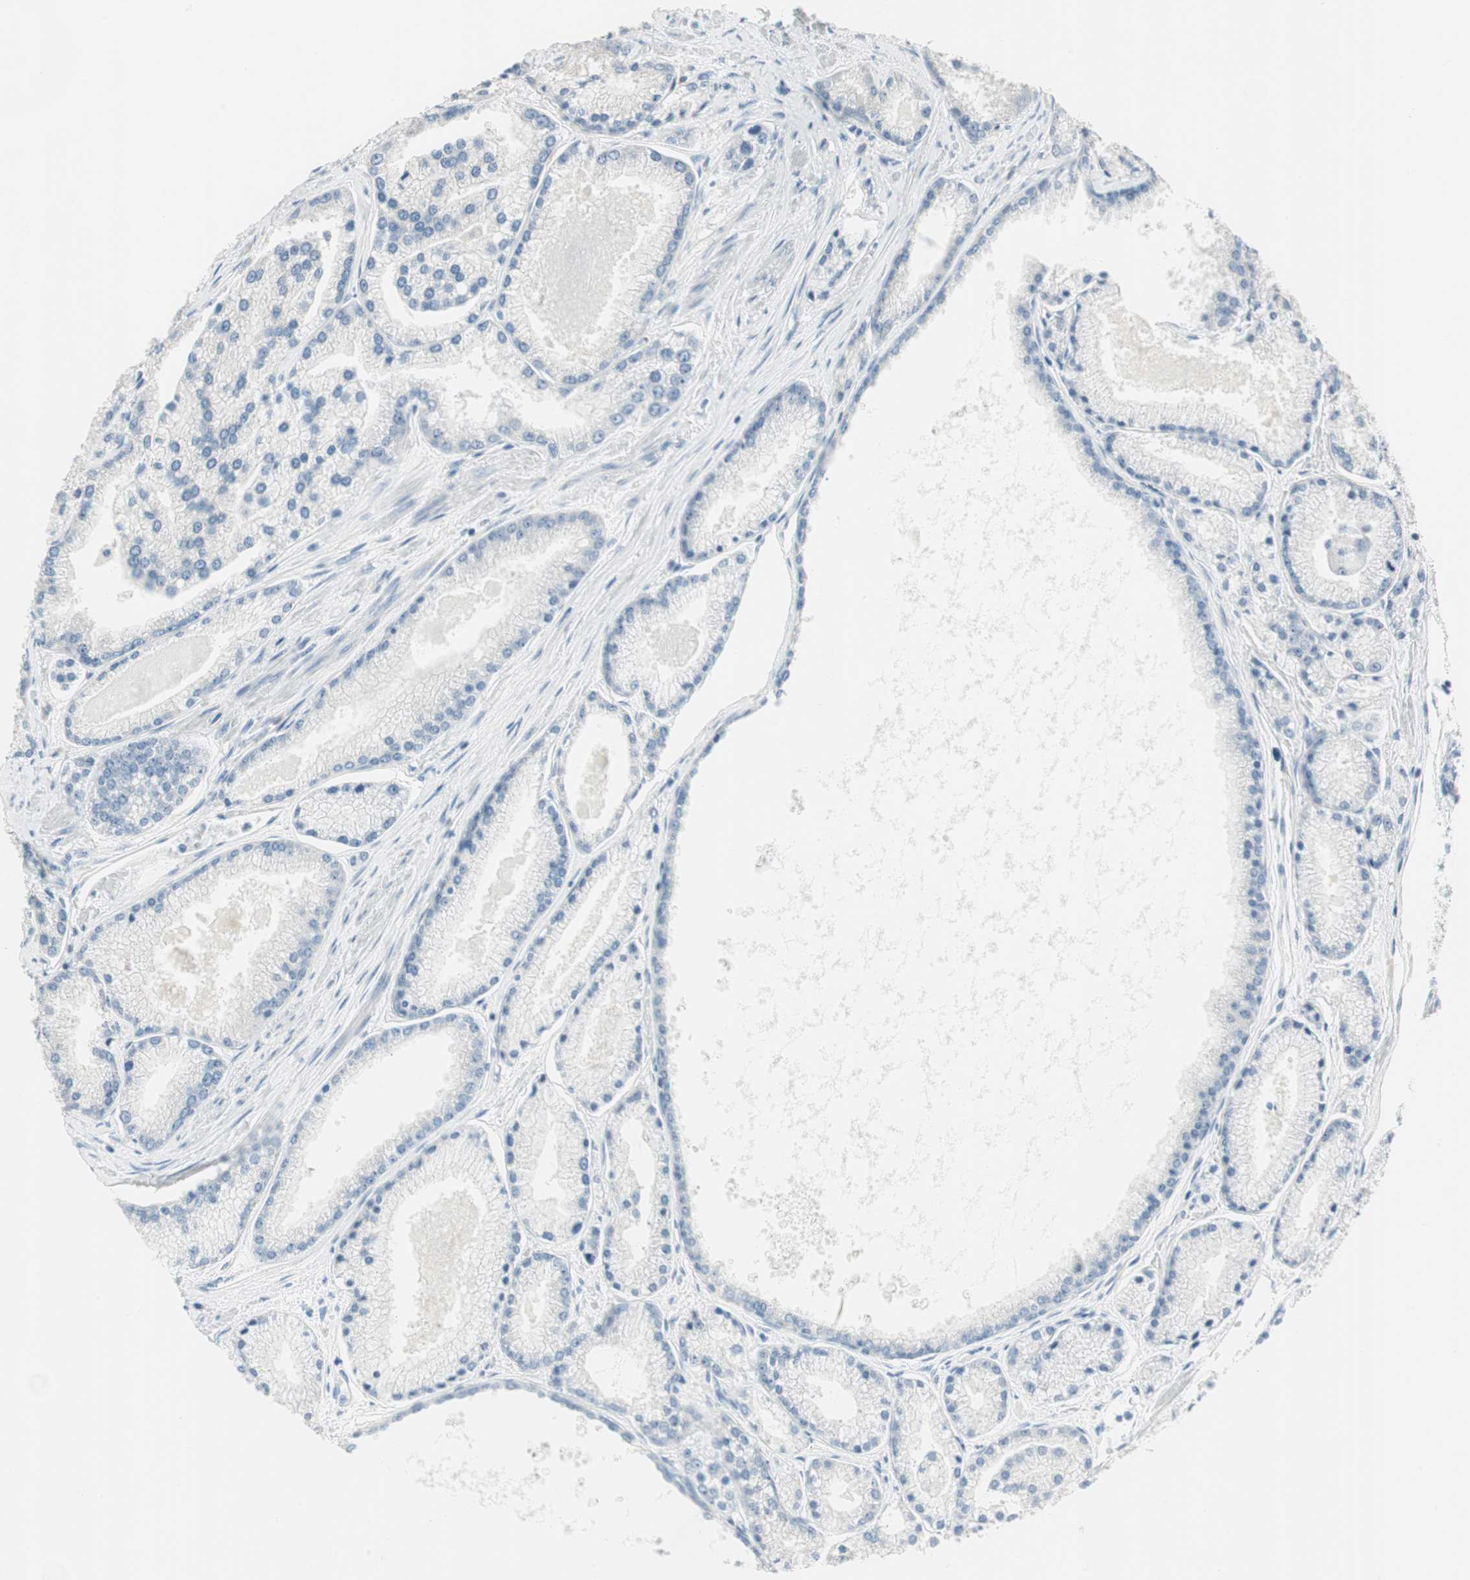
{"staining": {"intensity": "negative", "quantity": "none", "location": "none"}, "tissue": "prostate cancer", "cell_type": "Tumor cells", "image_type": "cancer", "snomed": [{"axis": "morphology", "description": "Adenocarcinoma, High grade"}, {"axis": "topography", "description": "Prostate"}], "caption": "Immunohistochemistry image of human prostate cancer stained for a protein (brown), which shows no positivity in tumor cells.", "gene": "SPINK4", "patient": {"sex": "male", "age": 61}}